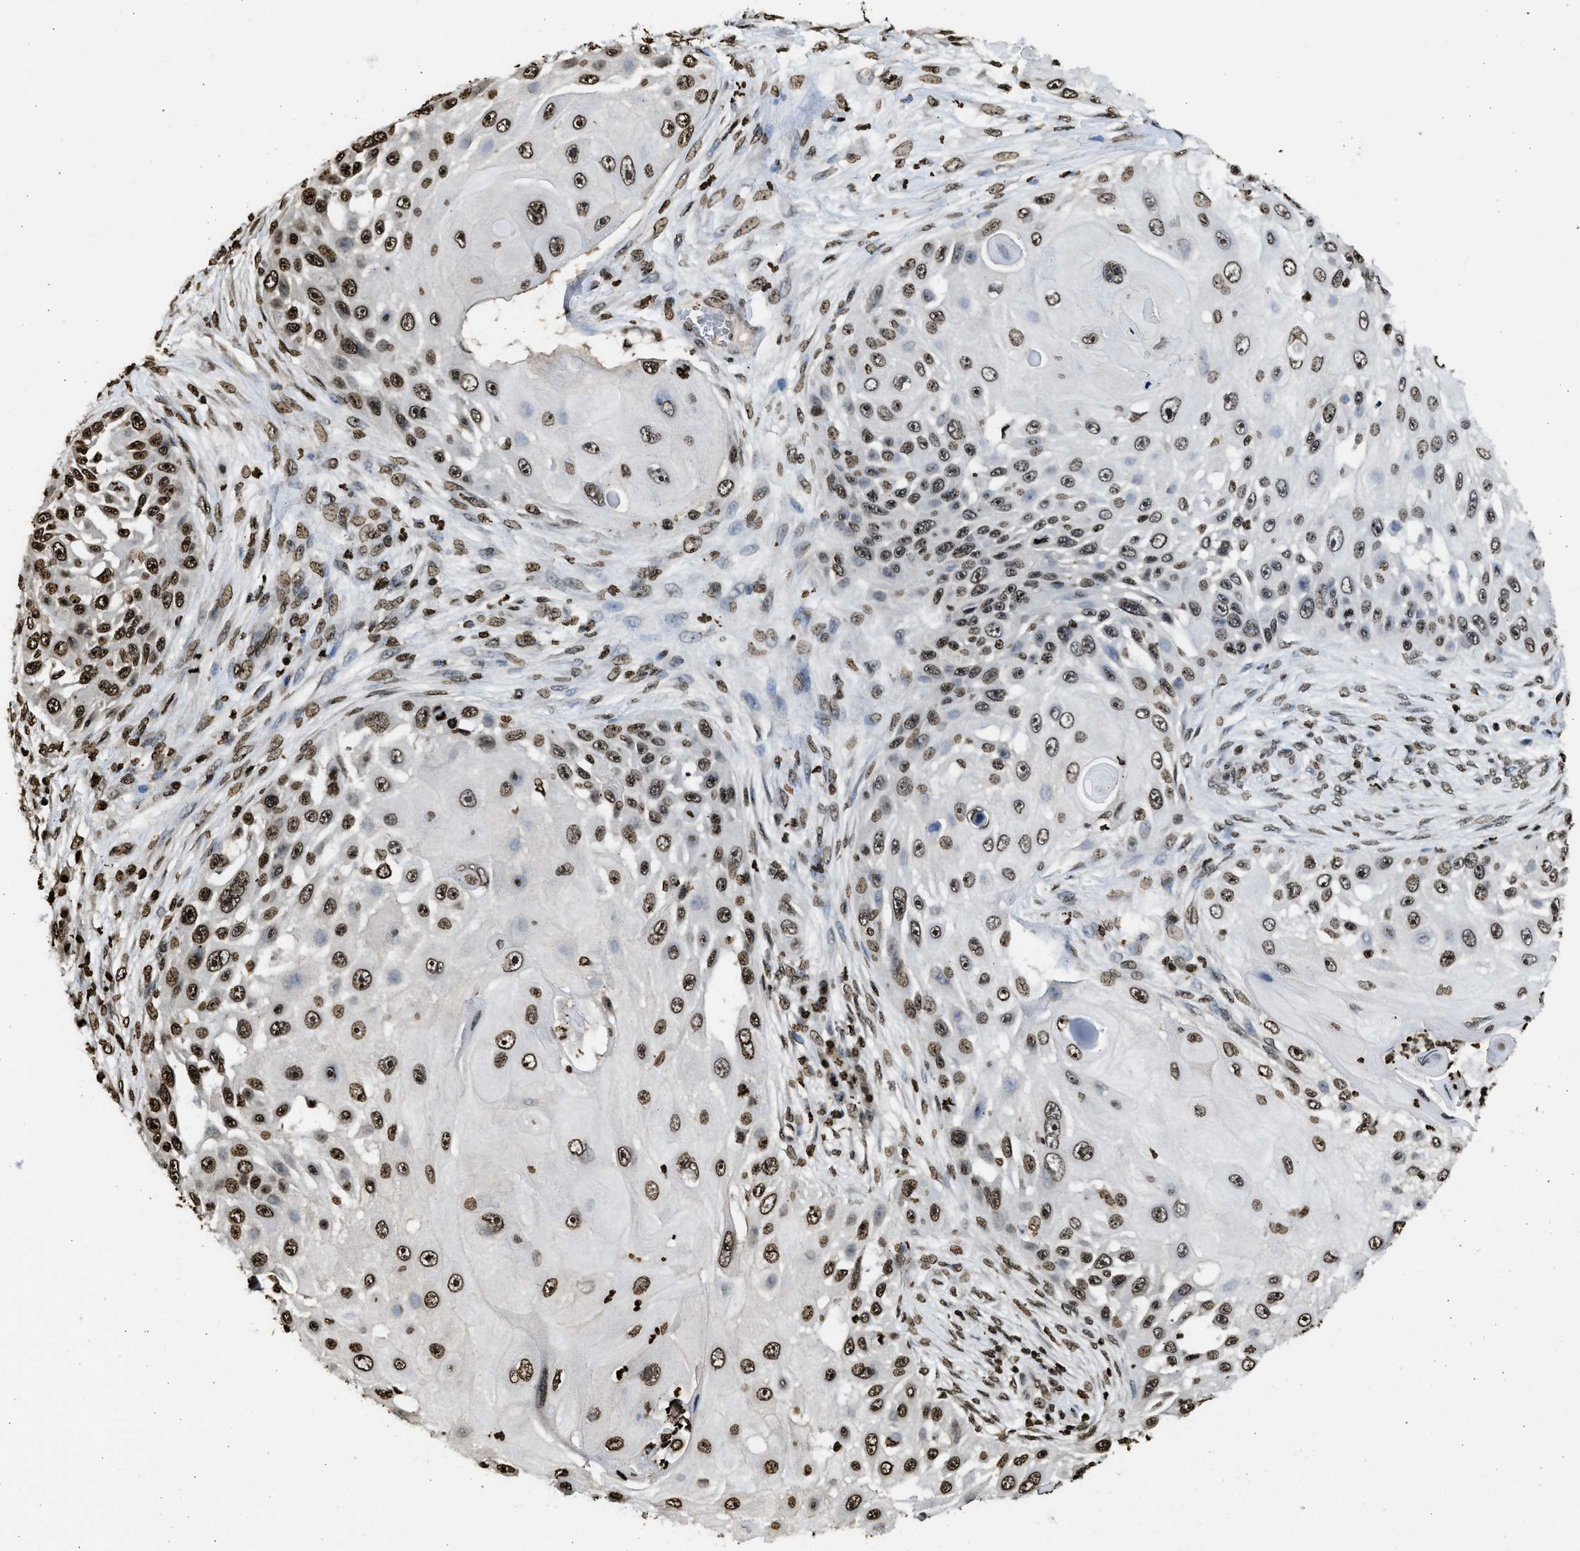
{"staining": {"intensity": "moderate", "quantity": ">75%", "location": "nuclear"}, "tissue": "skin cancer", "cell_type": "Tumor cells", "image_type": "cancer", "snomed": [{"axis": "morphology", "description": "Squamous cell carcinoma, NOS"}, {"axis": "topography", "description": "Skin"}], "caption": "Human skin squamous cell carcinoma stained with a brown dye demonstrates moderate nuclear positive staining in approximately >75% of tumor cells.", "gene": "RRAGC", "patient": {"sex": "female", "age": 44}}